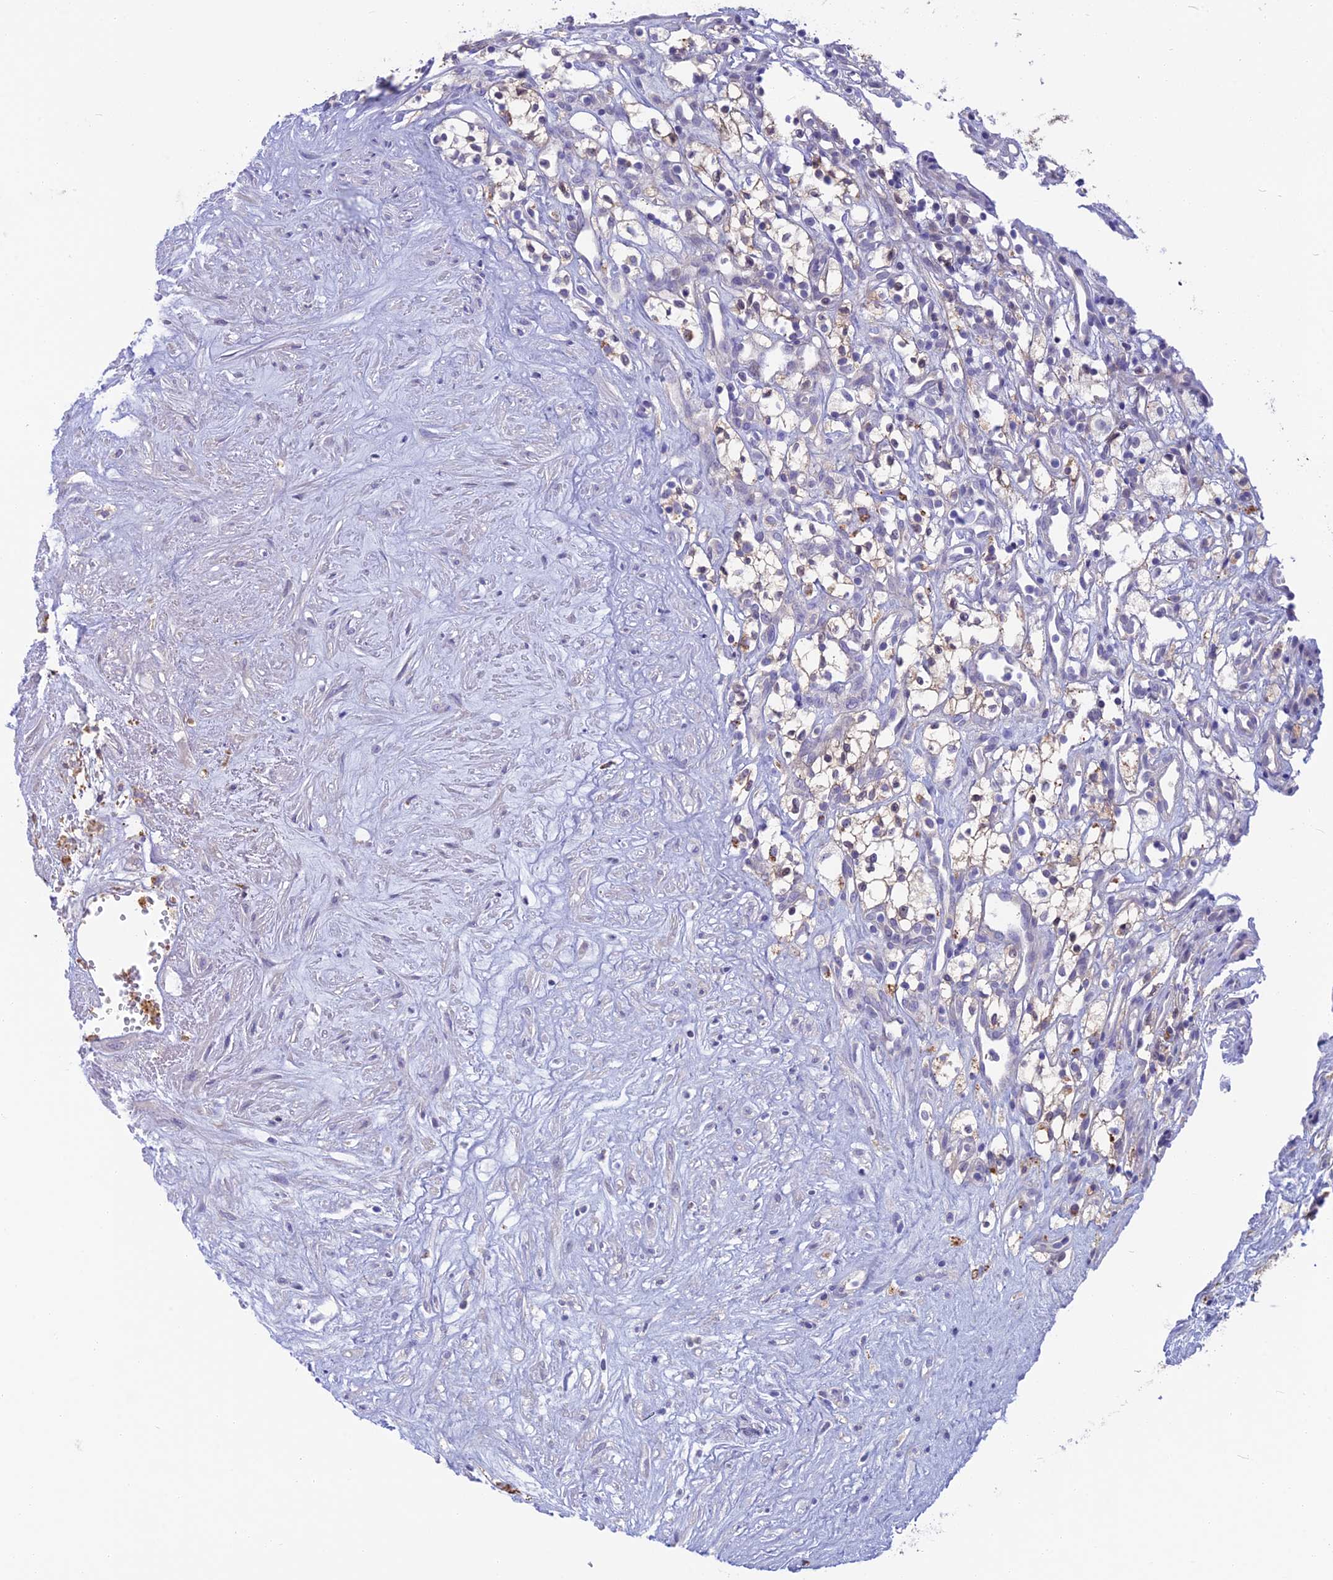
{"staining": {"intensity": "weak", "quantity": "<25%", "location": "cytoplasmic/membranous"}, "tissue": "renal cancer", "cell_type": "Tumor cells", "image_type": "cancer", "snomed": [{"axis": "morphology", "description": "Adenocarcinoma, NOS"}, {"axis": "topography", "description": "Kidney"}], "caption": "Protein analysis of adenocarcinoma (renal) shows no significant staining in tumor cells.", "gene": "SNAP91", "patient": {"sex": "male", "age": 59}}